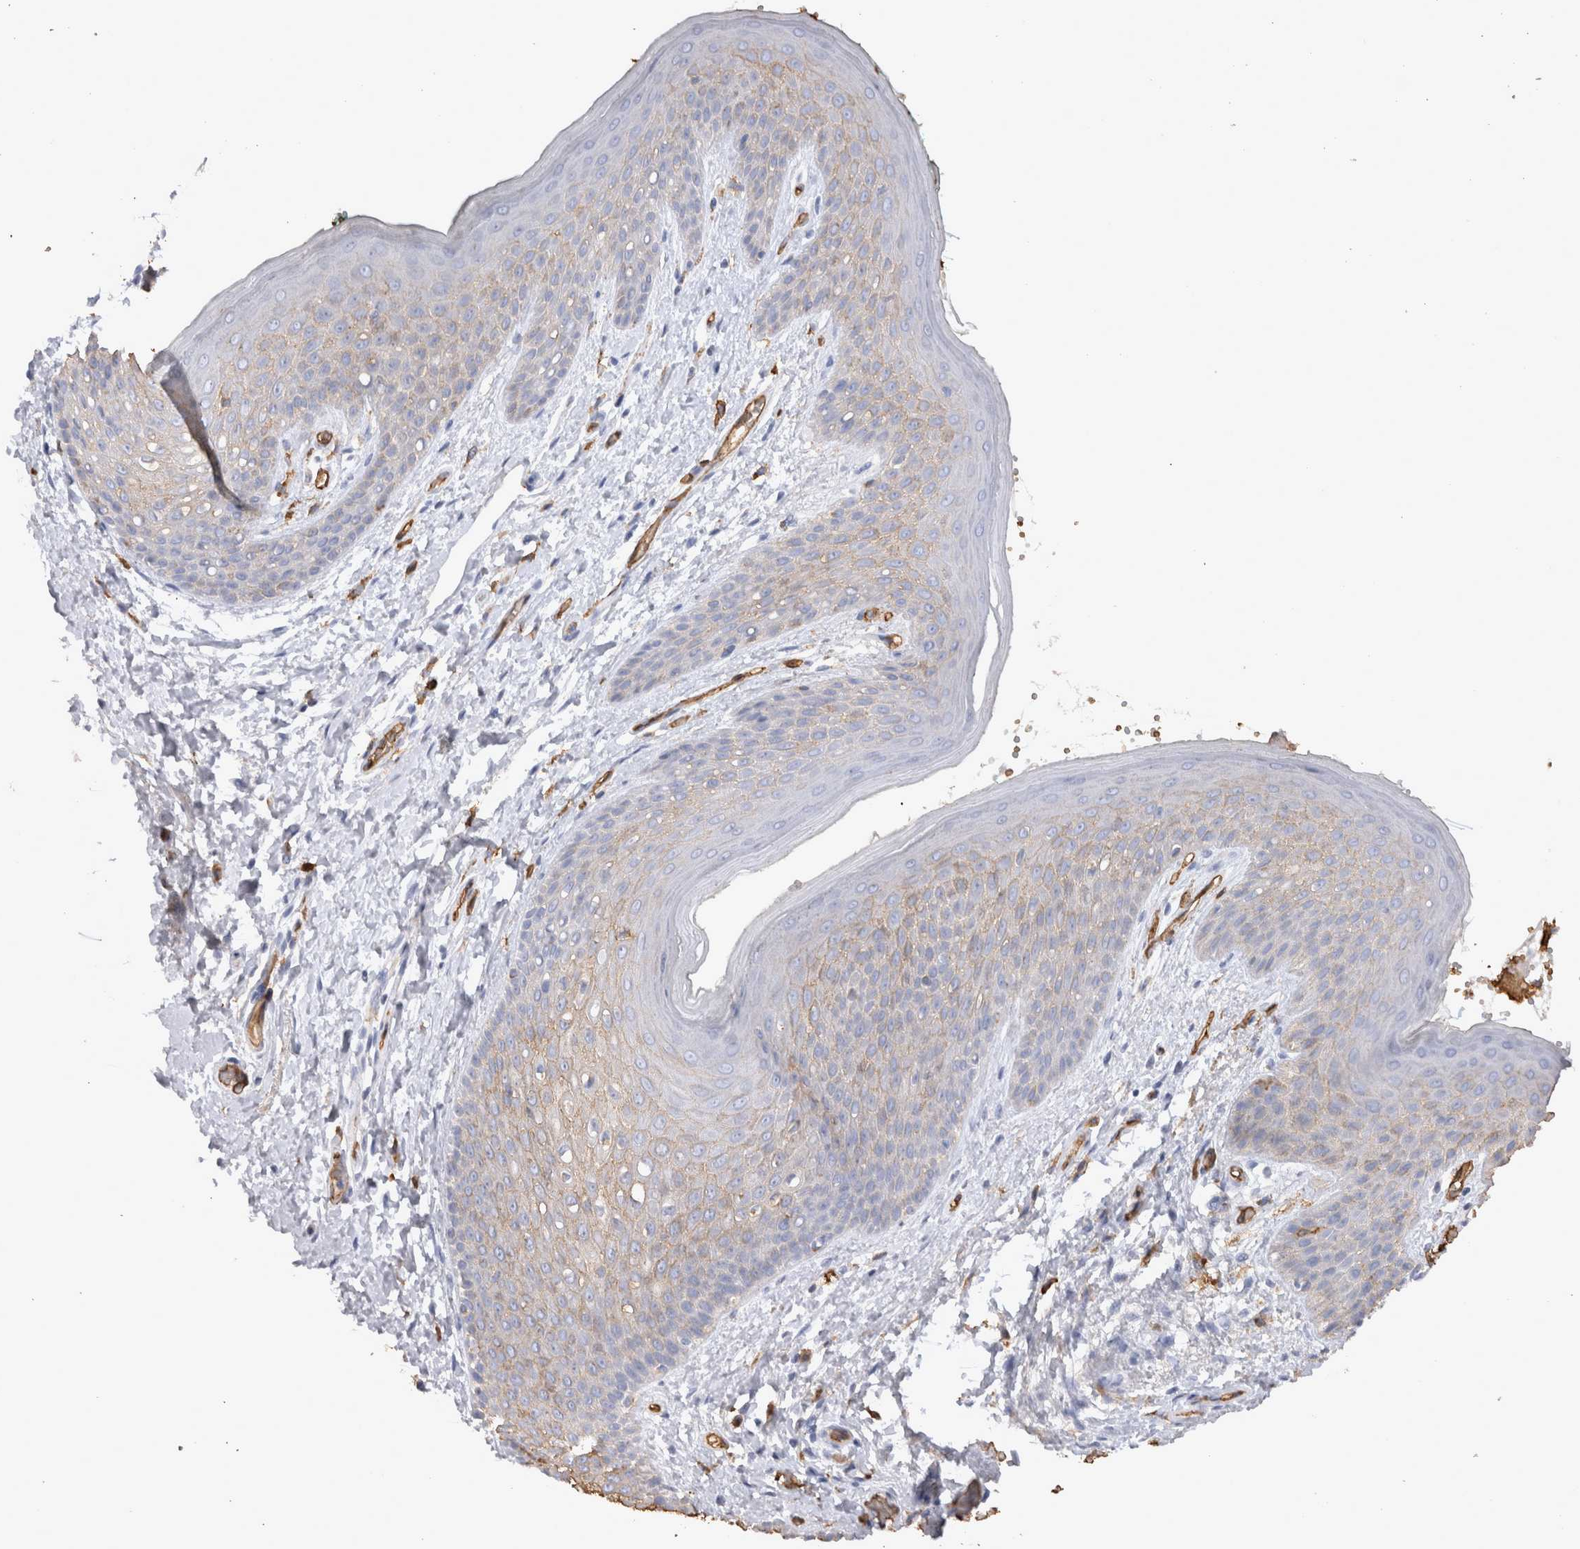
{"staining": {"intensity": "moderate", "quantity": "<25%", "location": "cytoplasmic/membranous"}, "tissue": "skin", "cell_type": "Epidermal cells", "image_type": "normal", "snomed": [{"axis": "morphology", "description": "Normal tissue, NOS"}, {"axis": "topography", "description": "Anal"}], "caption": "The histopathology image exhibits a brown stain indicating the presence of a protein in the cytoplasmic/membranous of epidermal cells in skin. (DAB (3,3'-diaminobenzidine) IHC, brown staining for protein, blue staining for nuclei).", "gene": "IL17RC", "patient": {"sex": "male", "age": 74}}